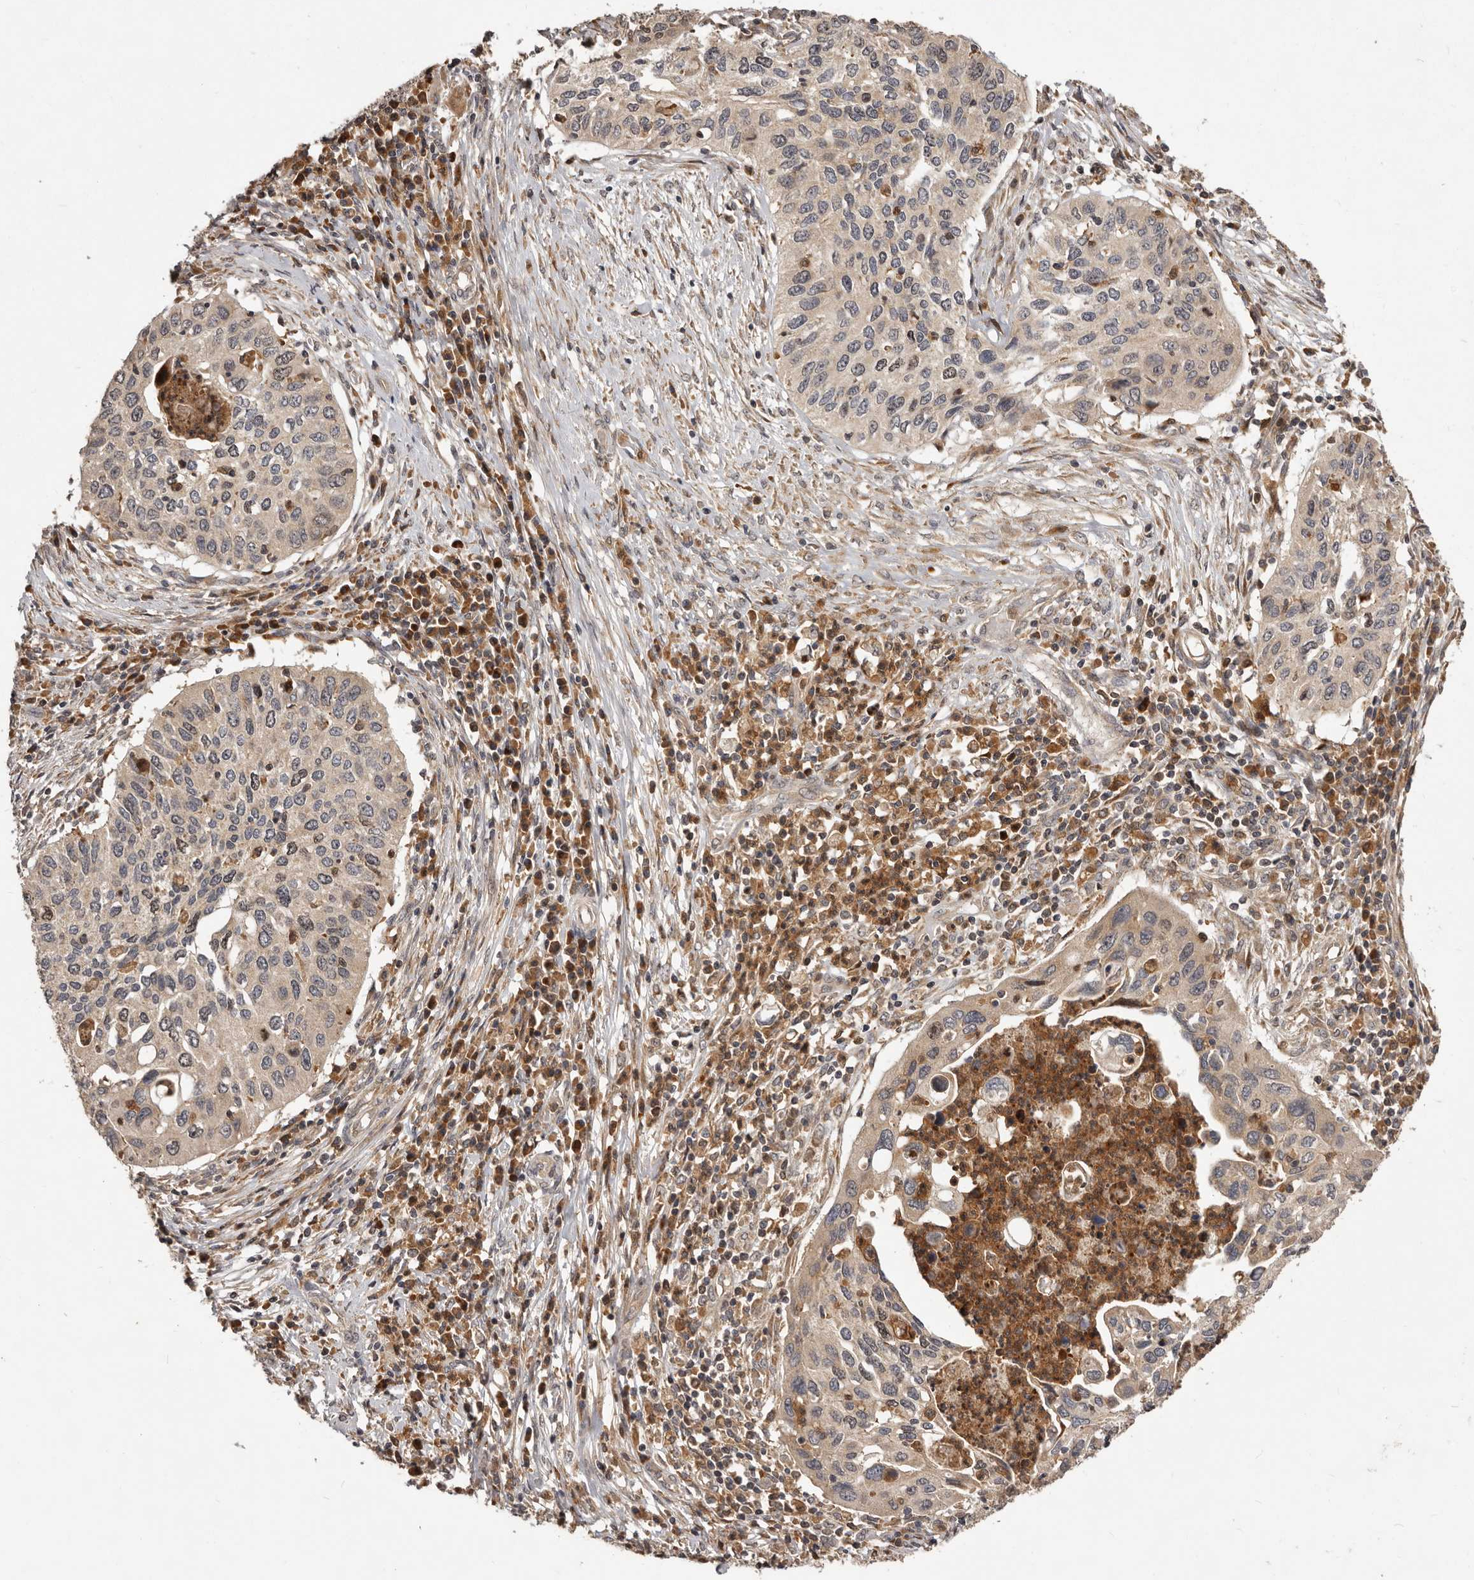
{"staining": {"intensity": "negative", "quantity": "none", "location": "none"}, "tissue": "cervical cancer", "cell_type": "Tumor cells", "image_type": "cancer", "snomed": [{"axis": "morphology", "description": "Squamous cell carcinoma, NOS"}, {"axis": "topography", "description": "Cervix"}], "caption": "Immunohistochemical staining of human cervical squamous cell carcinoma reveals no significant expression in tumor cells.", "gene": "RNF187", "patient": {"sex": "female", "age": 38}}